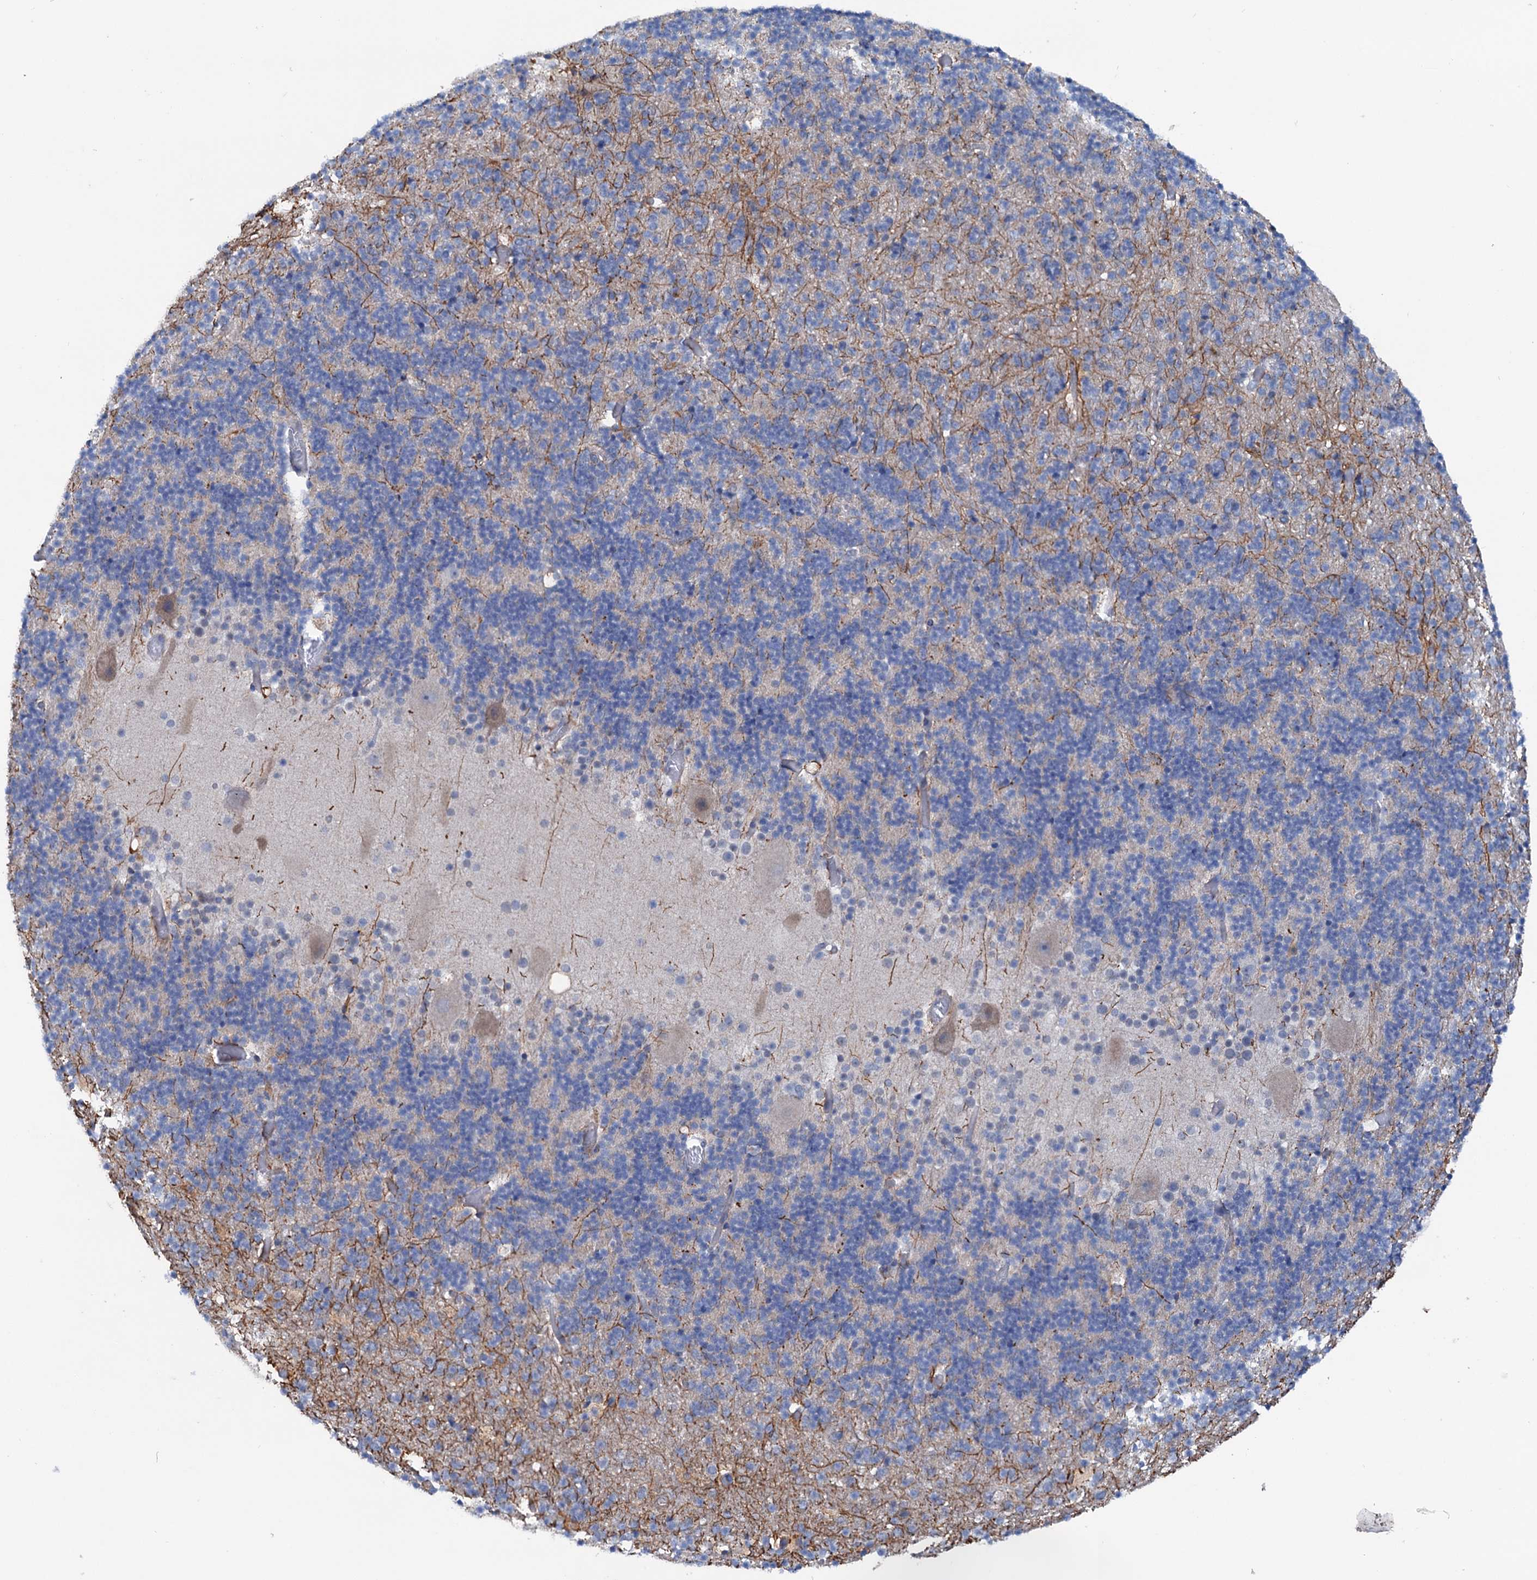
{"staining": {"intensity": "negative", "quantity": "none", "location": "none"}, "tissue": "cerebellum", "cell_type": "Cells in granular layer", "image_type": "normal", "snomed": [{"axis": "morphology", "description": "Normal tissue, NOS"}, {"axis": "topography", "description": "Cerebellum"}], "caption": "IHC histopathology image of normal cerebellum: cerebellum stained with DAB demonstrates no significant protein positivity in cells in granular layer.", "gene": "FAM111B", "patient": {"sex": "male", "age": 57}}